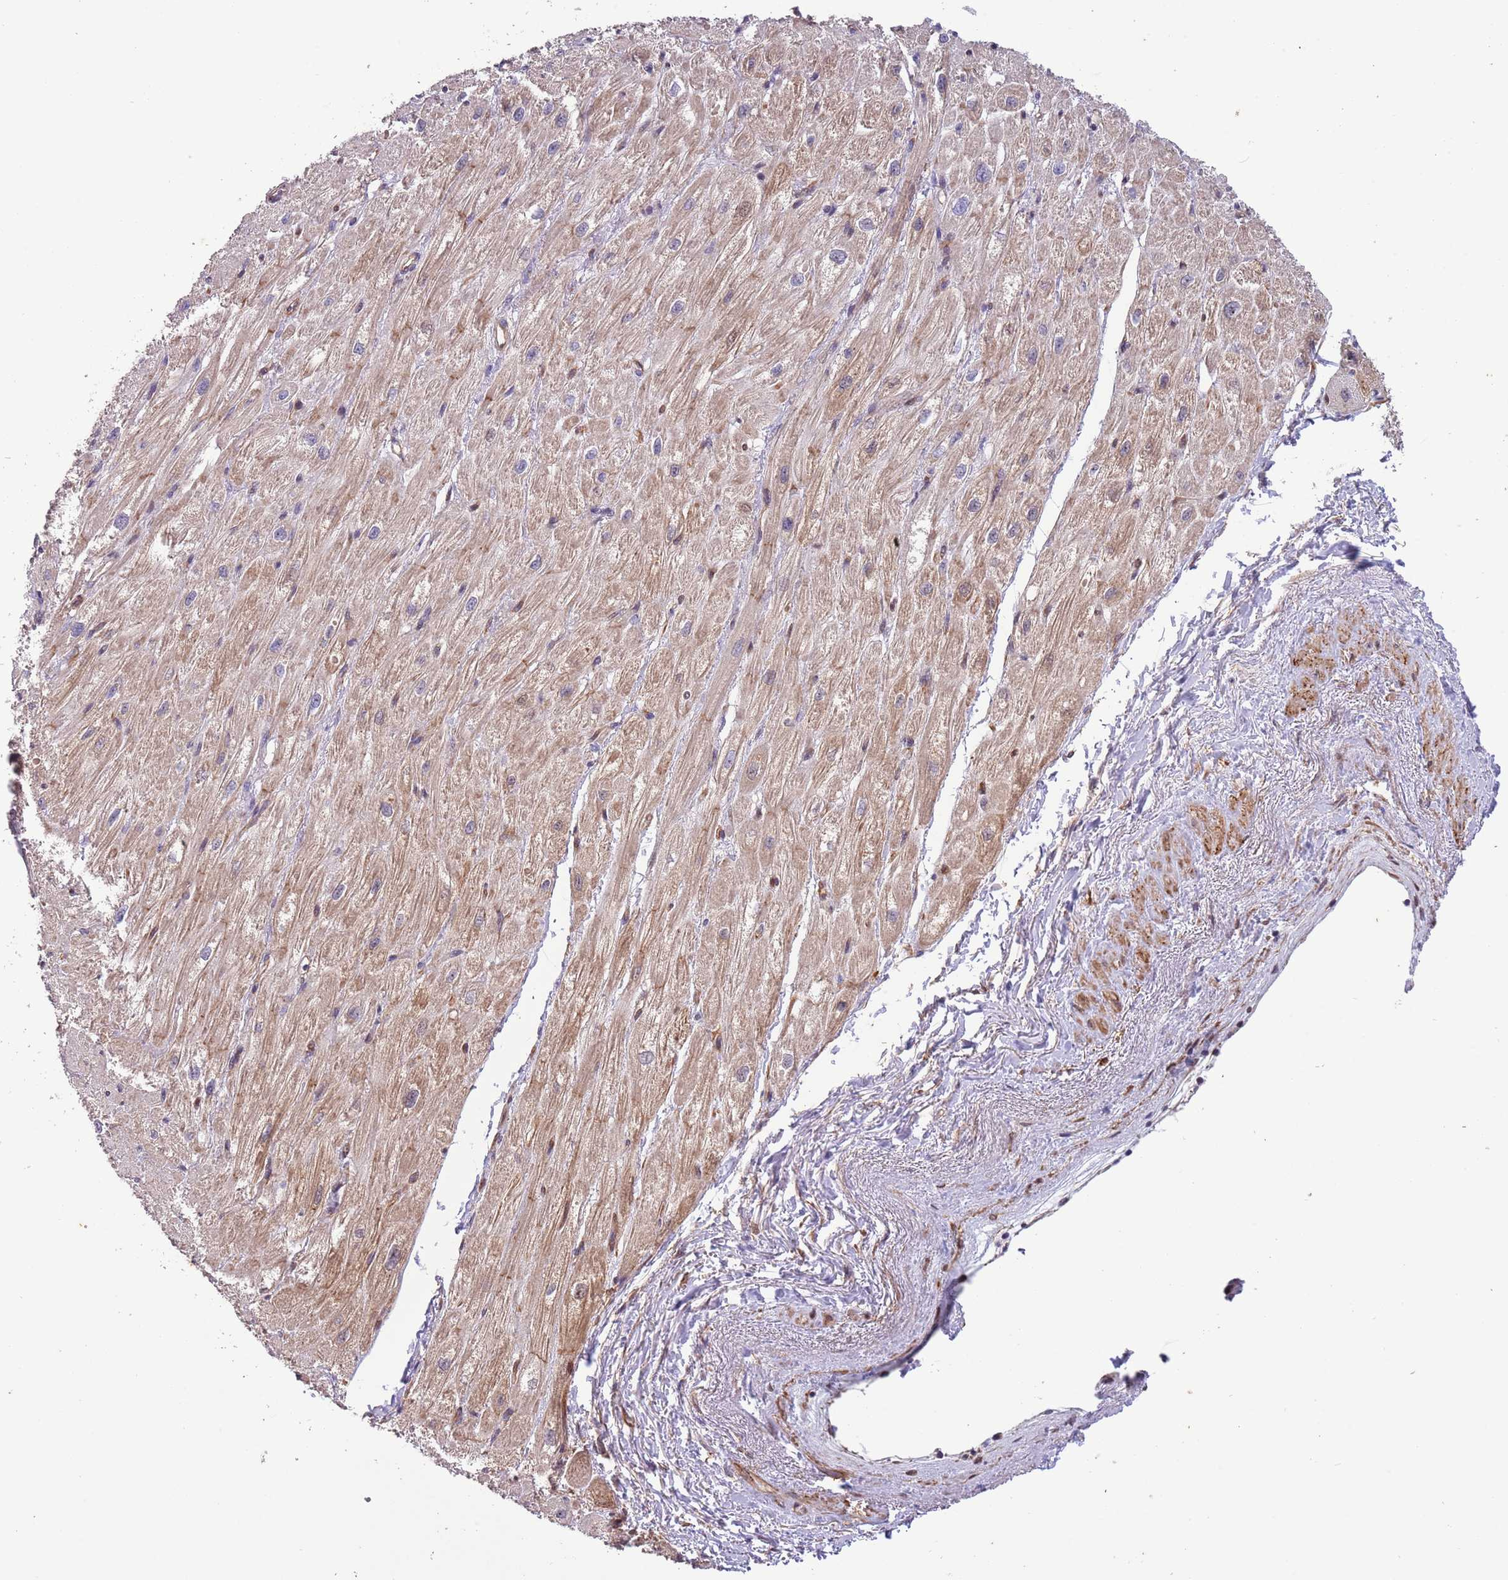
{"staining": {"intensity": "moderate", "quantity": ">75%", "location": "cytoplasmic/membranous"}, "tissue": "heart muscle", "cell_type": "Cardiomyocytes", "image_type": "normal", "snomed": [{"axis": "morphology", "description": "Normal tissue, NOS"}, {"axis": "topography", "description": "Heart"}], "caption": "An immunohistochemistry micrograph of unremarkable tissue is shown. Protein staining in brown shows moderate cytoplasmic/membranous positivity in heart muscle within cardiomyocytes. (DAB (3,3'-diaminobenzidine) IHC, brown staining for protein, blue staining for nuclei).", "gene": "ITGB6", "patient": {"sex": "male", "age": 65}}